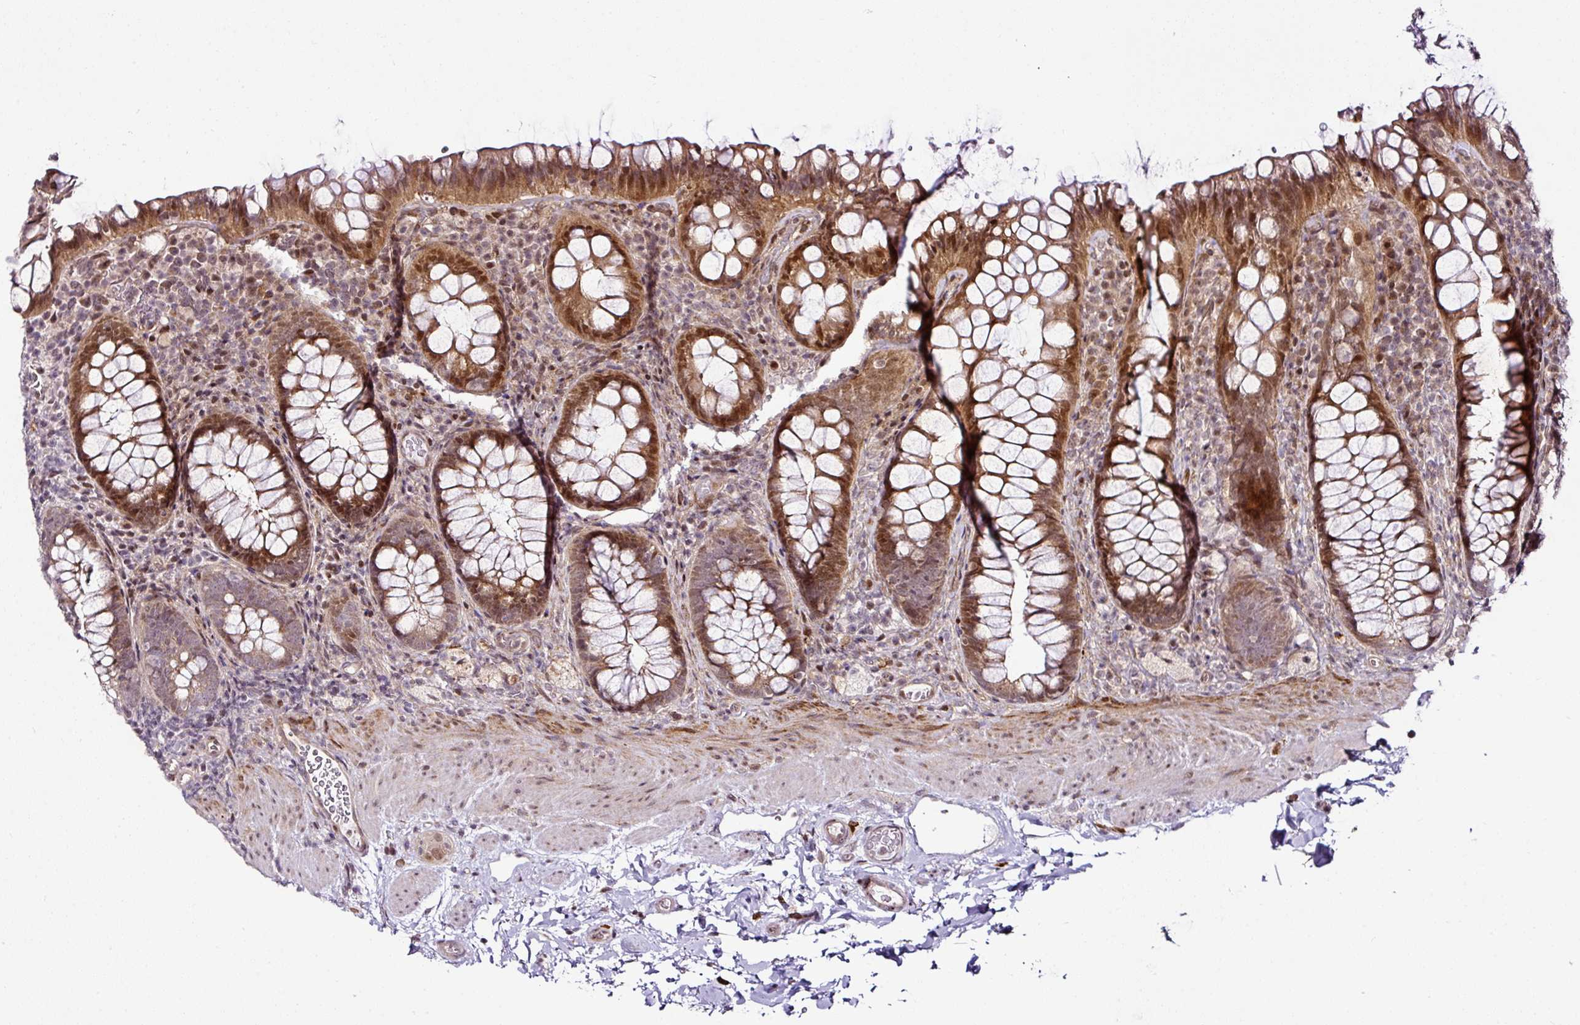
{"staining": {"intensity": "moderate", "quantity": ">75%", "location": "cytoplasmic/membranous,nuclear"}, "tissue": "rectum", "cell_type": "Glandular cells", "image_type": "normal", "snomed": [{"axis": "morphology", "description": "Normal tissue, NOS"}, {"axis": "topography", "description": "Rectum"}], "caption": "Rectum stained with DAB IHC shows medium levels of moderate cytoplasmic/membranous,nuclear positivity in approximately >75% of glandular cells. (DAB (3,3'-diaminobenzidine) IHC with brightfield microscopy, high magnification).", "gene": "COPRS", "patient": {"sex": "female", "age": 69}}